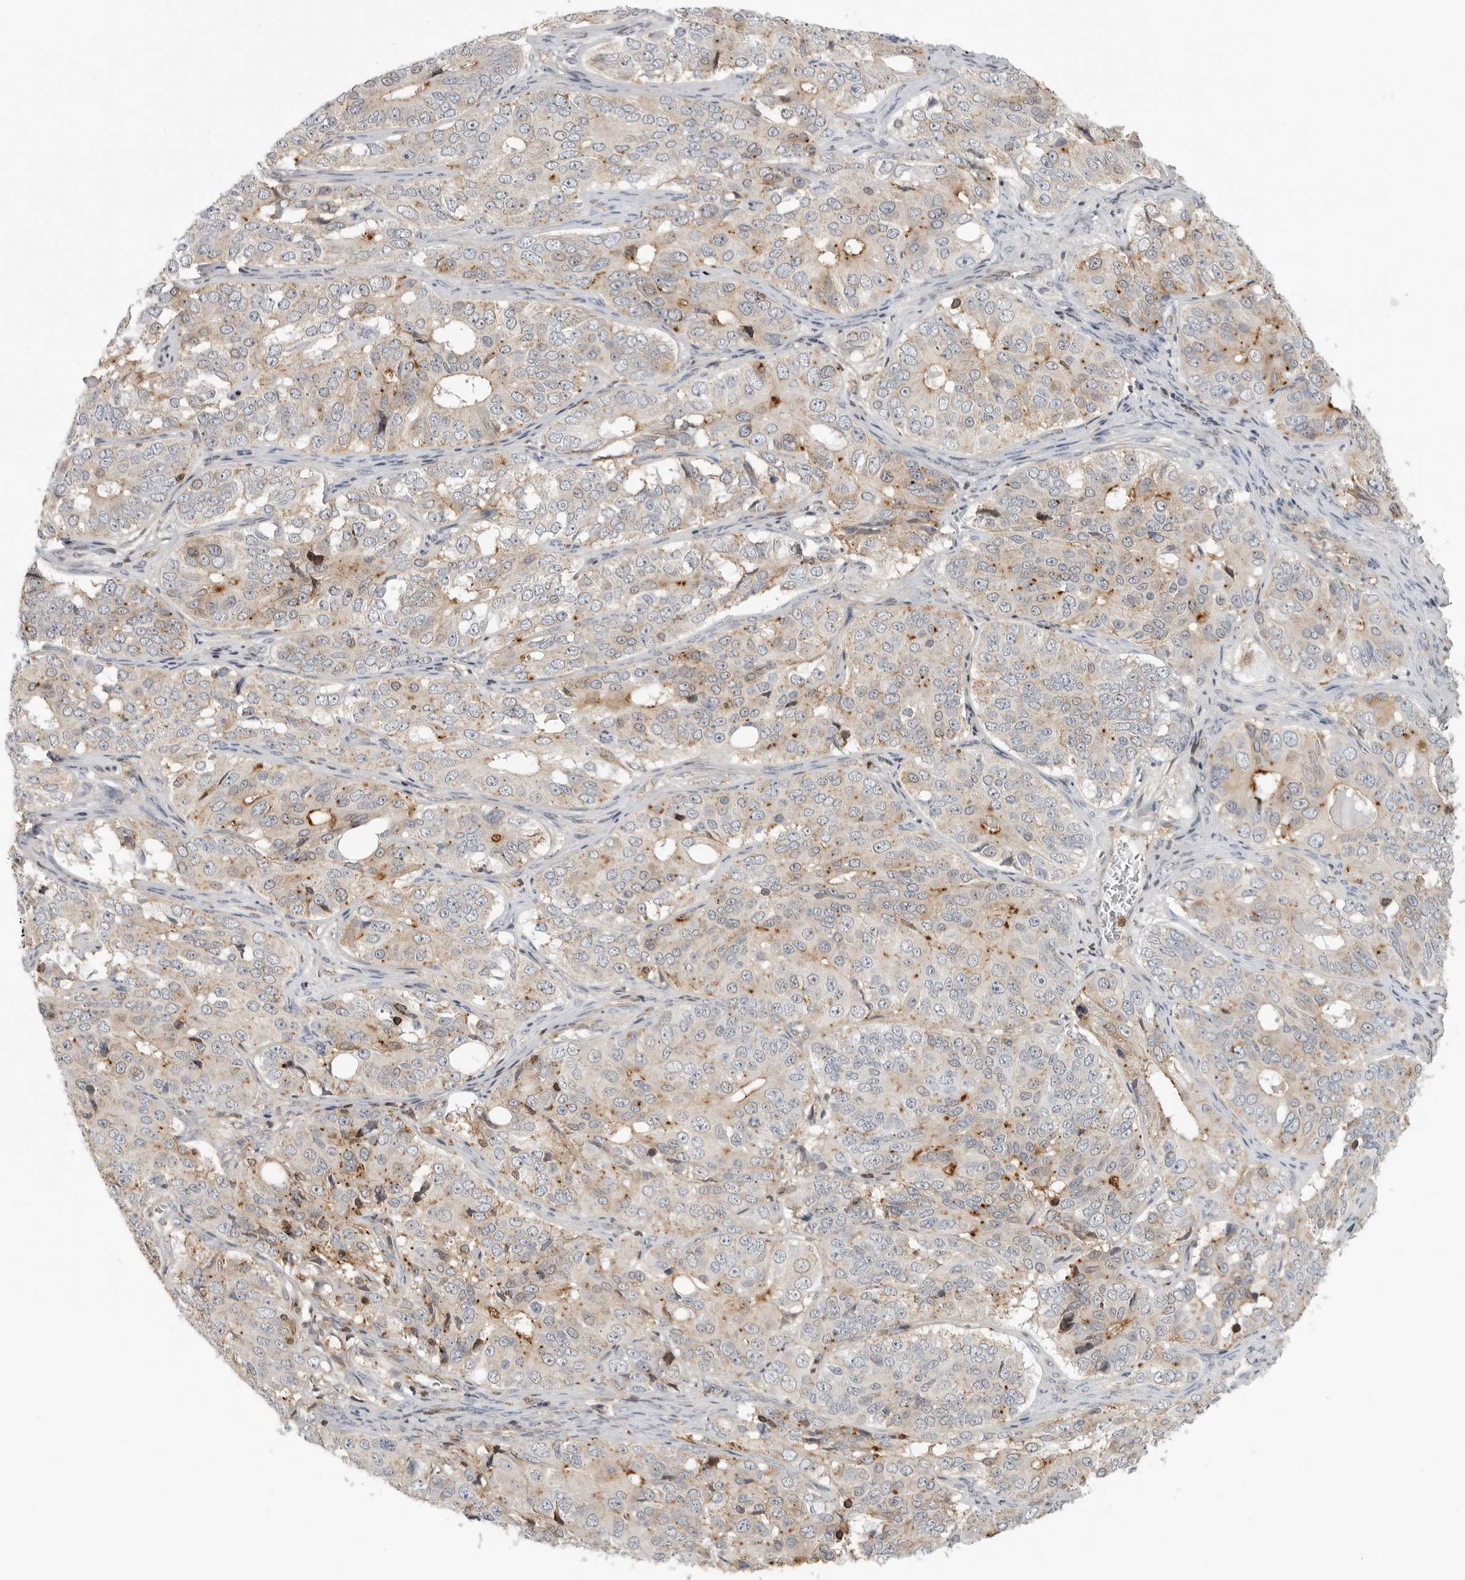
{"staining": {"intensity": "weak", "quantity": ">75%", "location": "cytoplasmic/membranous"}, "tissue": "ovarian cancer", "cell_type": "Tumor cells", "image_type": "cancer", "snomed": [{"axis": "morphology", "description": "Carcinoma, endometroid"}, {"axis": "topography", "description": "Ovary"}], "caption": "IHC of ovarian endometroid carcinoma shows low levels of weak cytoplasmic/membranous positivity in approximately >75% of tumor cells.", "gene": "ANXA11", "patient": {"sex": "female", "age": 51}}